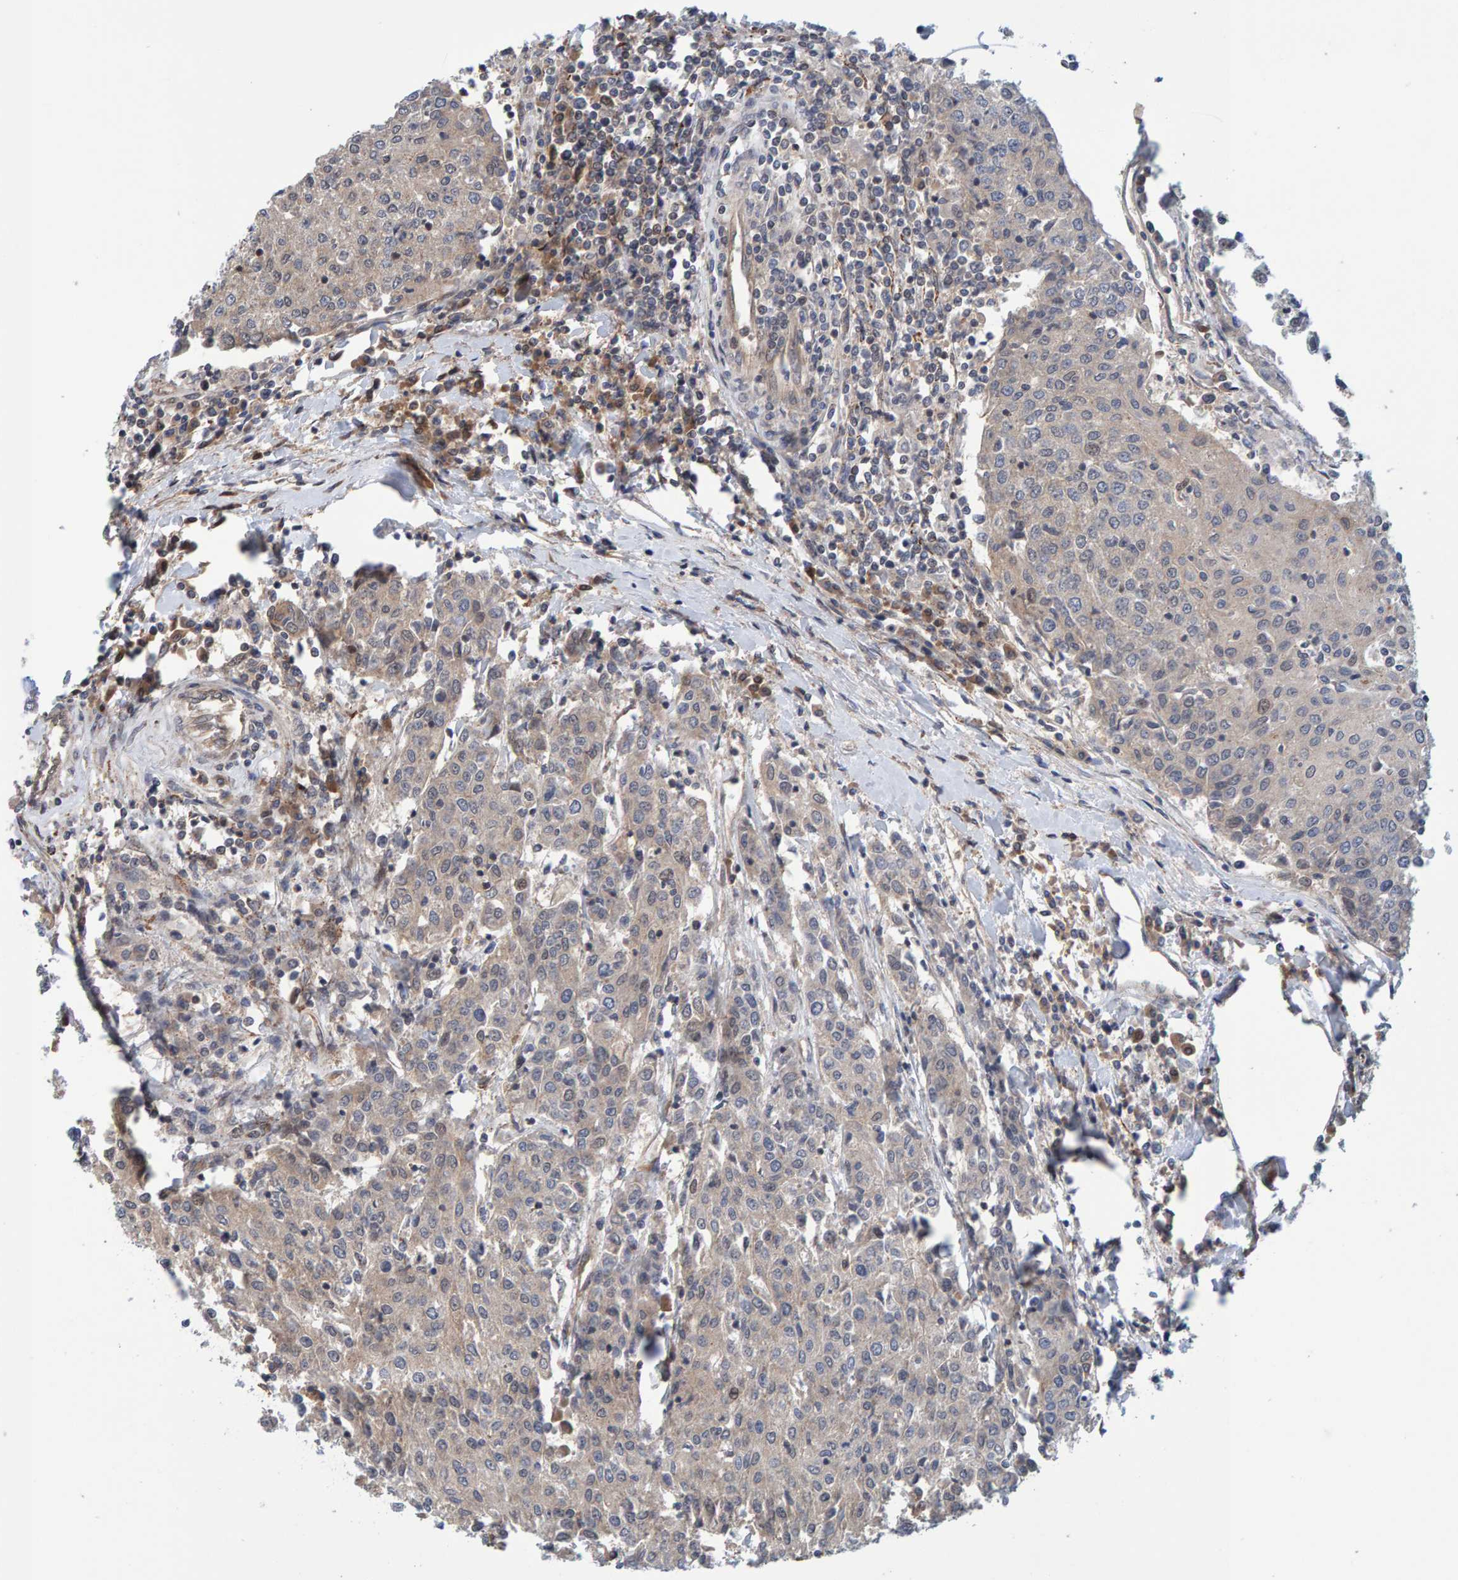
{"staining": {"intensity": "weak", "quantity": "<25%", "location": "cytoplasmic/membranous"}, "tissue": "urothelial cancer", "cell_type": "Tumor cells", "image_type": "cancer", "snomed": [{"axis": "morphology", "description": "Urothelial carcinoma, High grade"}, {"axis": "topography", "description": "Urinary bladder"}], "caption": "Human urothelial cancer stained for a protein using IHC reveals no positivity in tumor cells.", "gene": "SCRN2", "patient": {"sex": "female", "age": 85}}